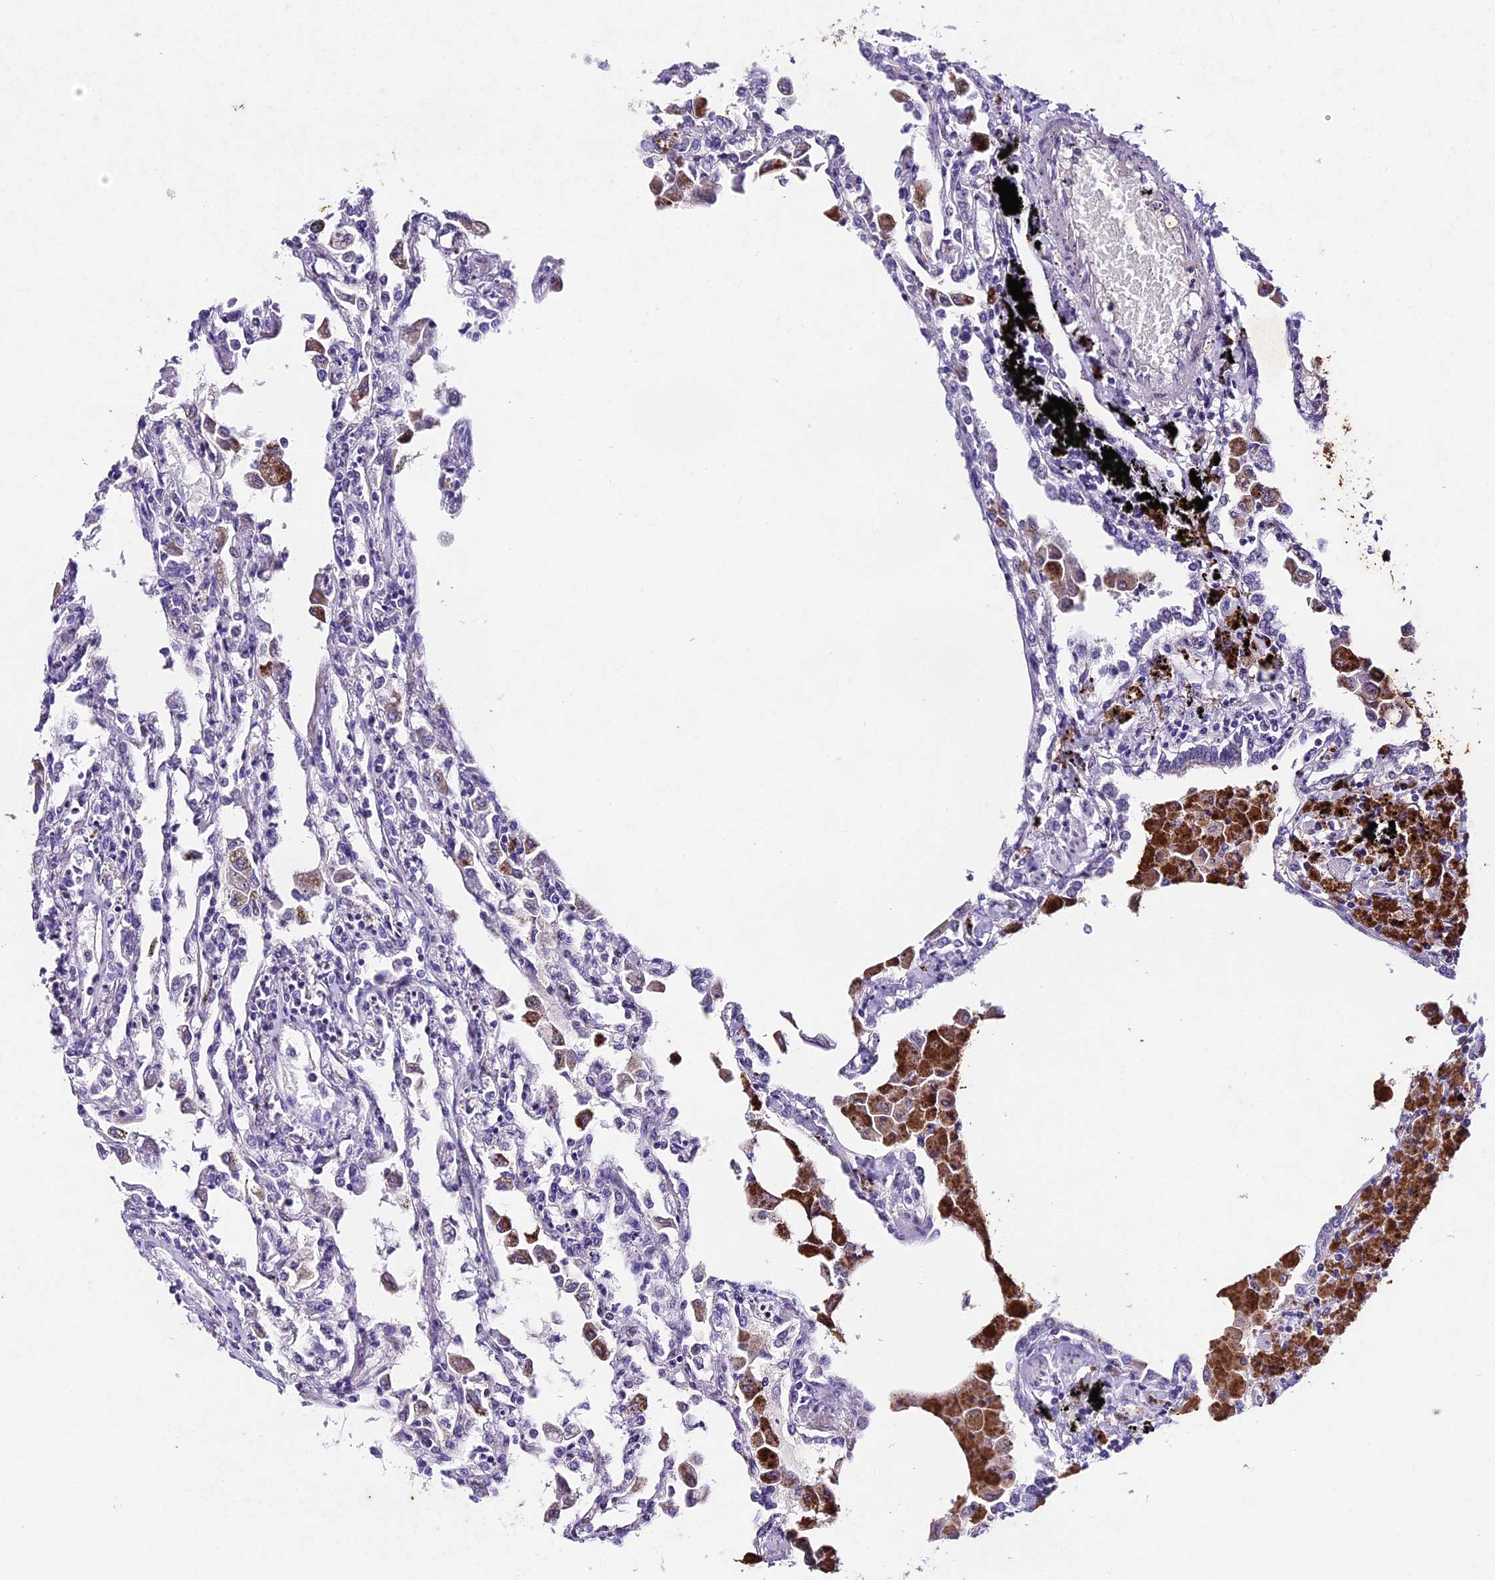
{"staining": {"intensity": "negative", "quantity": "none", "location": "none"}, "tissue": "lung", "cell_type": "Alveolar cells", "image_type": "normal", "snomed": [{"axis": "morphology", "description": "Normal tissue, NOS"}, {"axis": "topography", "description": "Bronchus"}, {"axis": "topography", "description": "Lung"}], "caption": "Lung stained for a protein using immunohistochemistry reveals no staining alveolar cells.", "gene": "IFT140", "patient": {"sex": "female", "age": 49}}